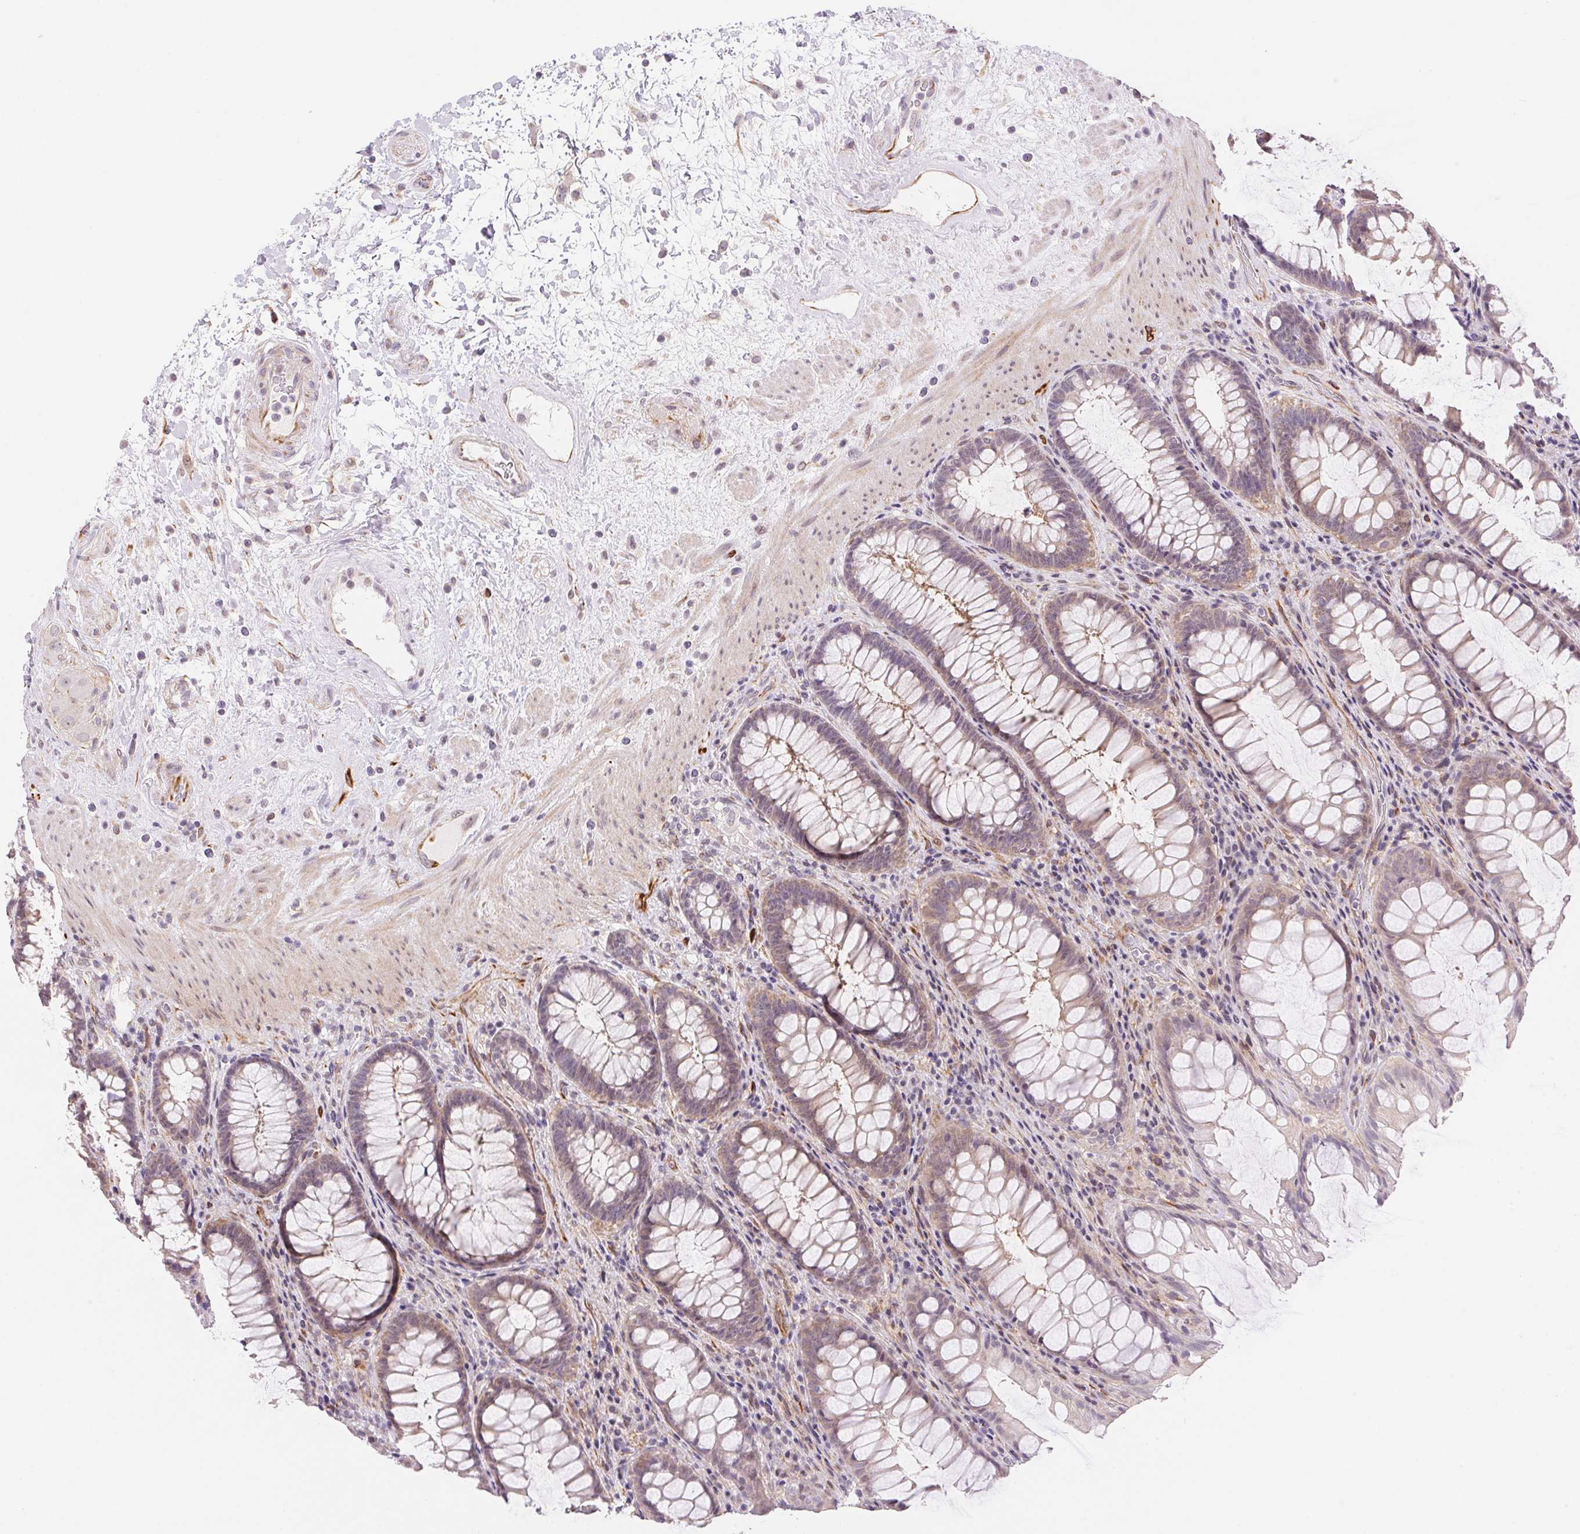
{"staining": {"intensity": "weak", "quantity": "25%-75%", "location": "cytoplasmic/membranous"}, "tissue": "rectum", "cell_type": "Glandular cells", "image_type": "normal", "snomed": [{"axis": "morphology", "description": "Normal tissue, NOS"}, {"axis": "topography", "description": "Rectum"}], "caption": "Benign rectum was stained to show a protein in brown. There is low levels of weak cytoplasmic/membranous positivity in approximately 25%-75% of glandular cells.", "gene": "GYG2", "patient": {"sex": "male", "age": 72}}